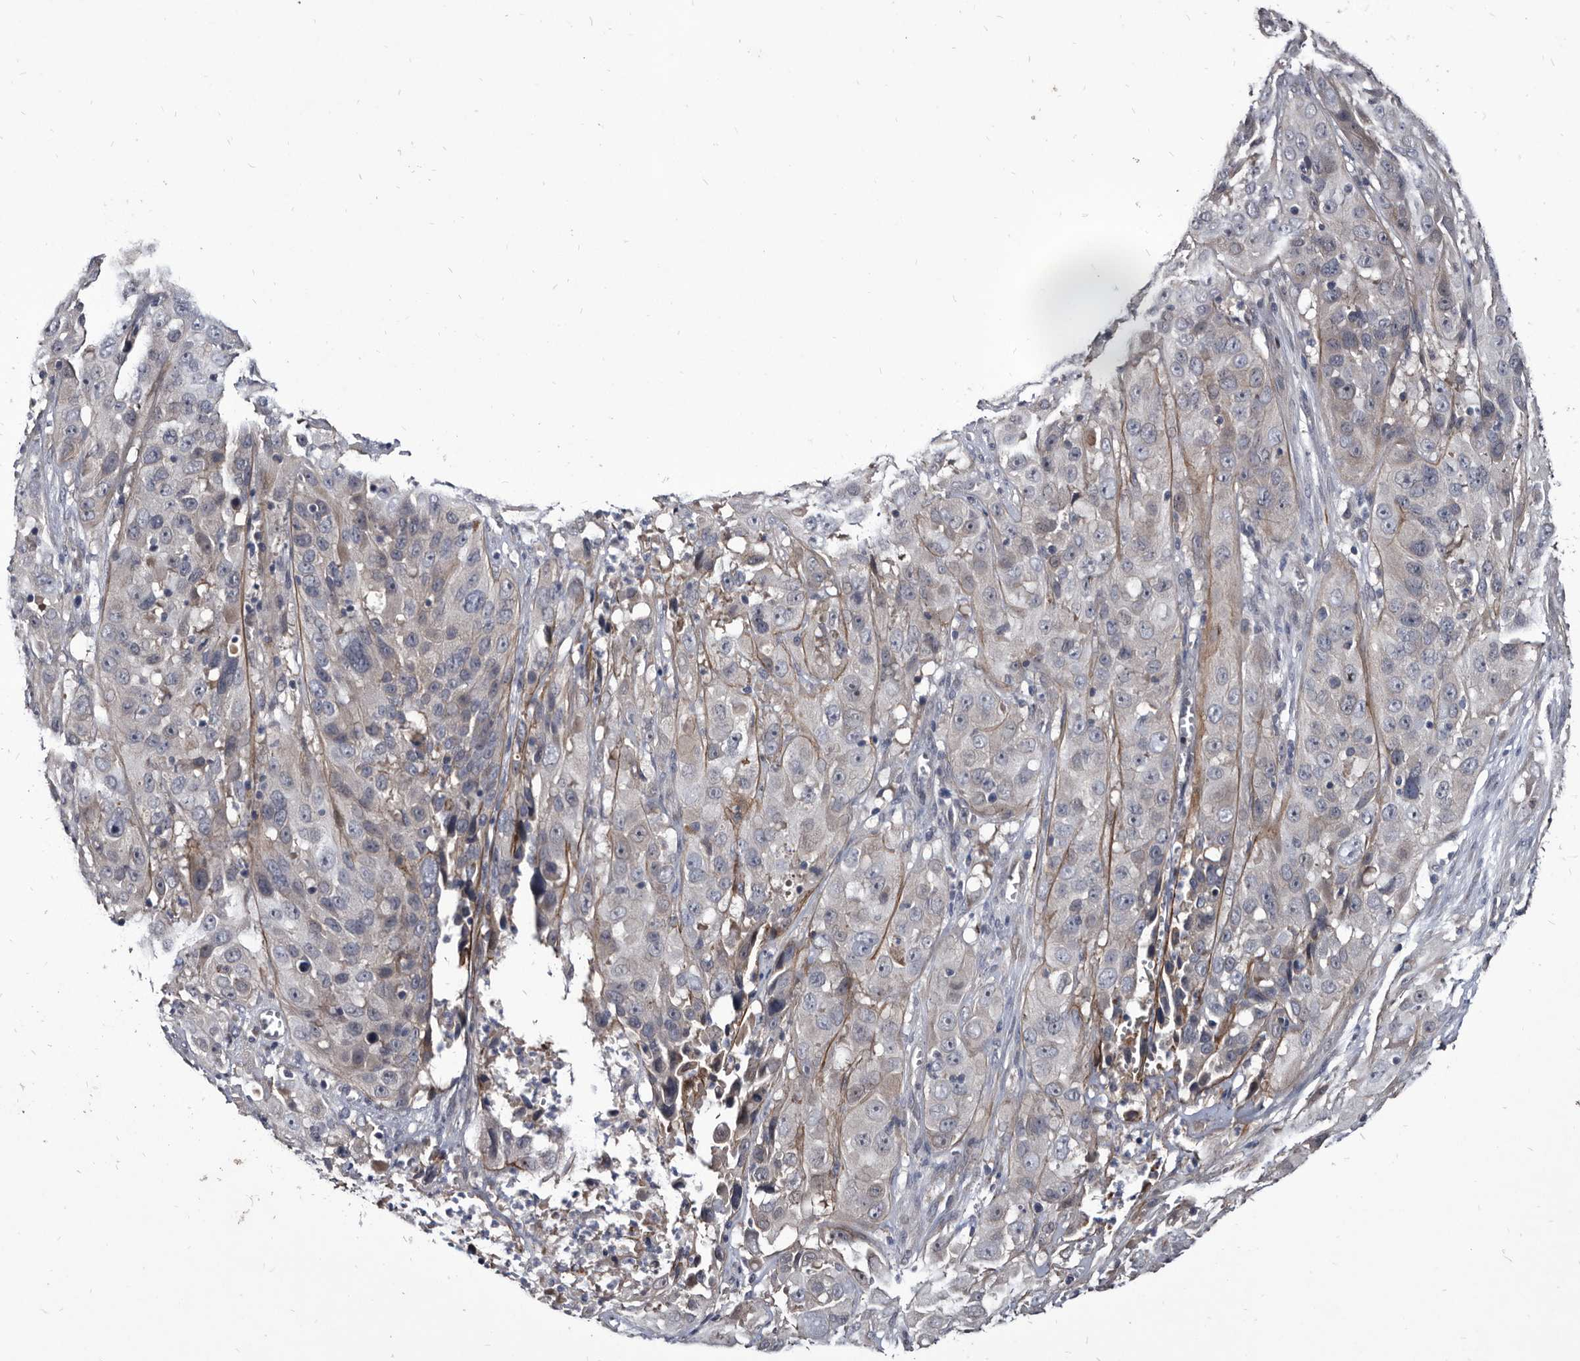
{"staining": {"intensity": "weak", "quantity": "<25%", "location": "cytoplasmic/membranous"}, "tissue": "cervical cancer", "cell_type": "Tumor cells", "image_type": "cancer", "snomed": [{"axis": "morphology", "description": "Squamous cell carcinoma, NOS"}, {"axis": "topography", "description": "Cervix"}], "caption": "An IHC histopathology image of cervical cancer (squamous cell carcinoma) is shown. There is no staining in tumor cells of cervical cancer (squamous cell carcinoma).", "gene": "PROM1", "patient": {"sex": "female", "age": 32}}